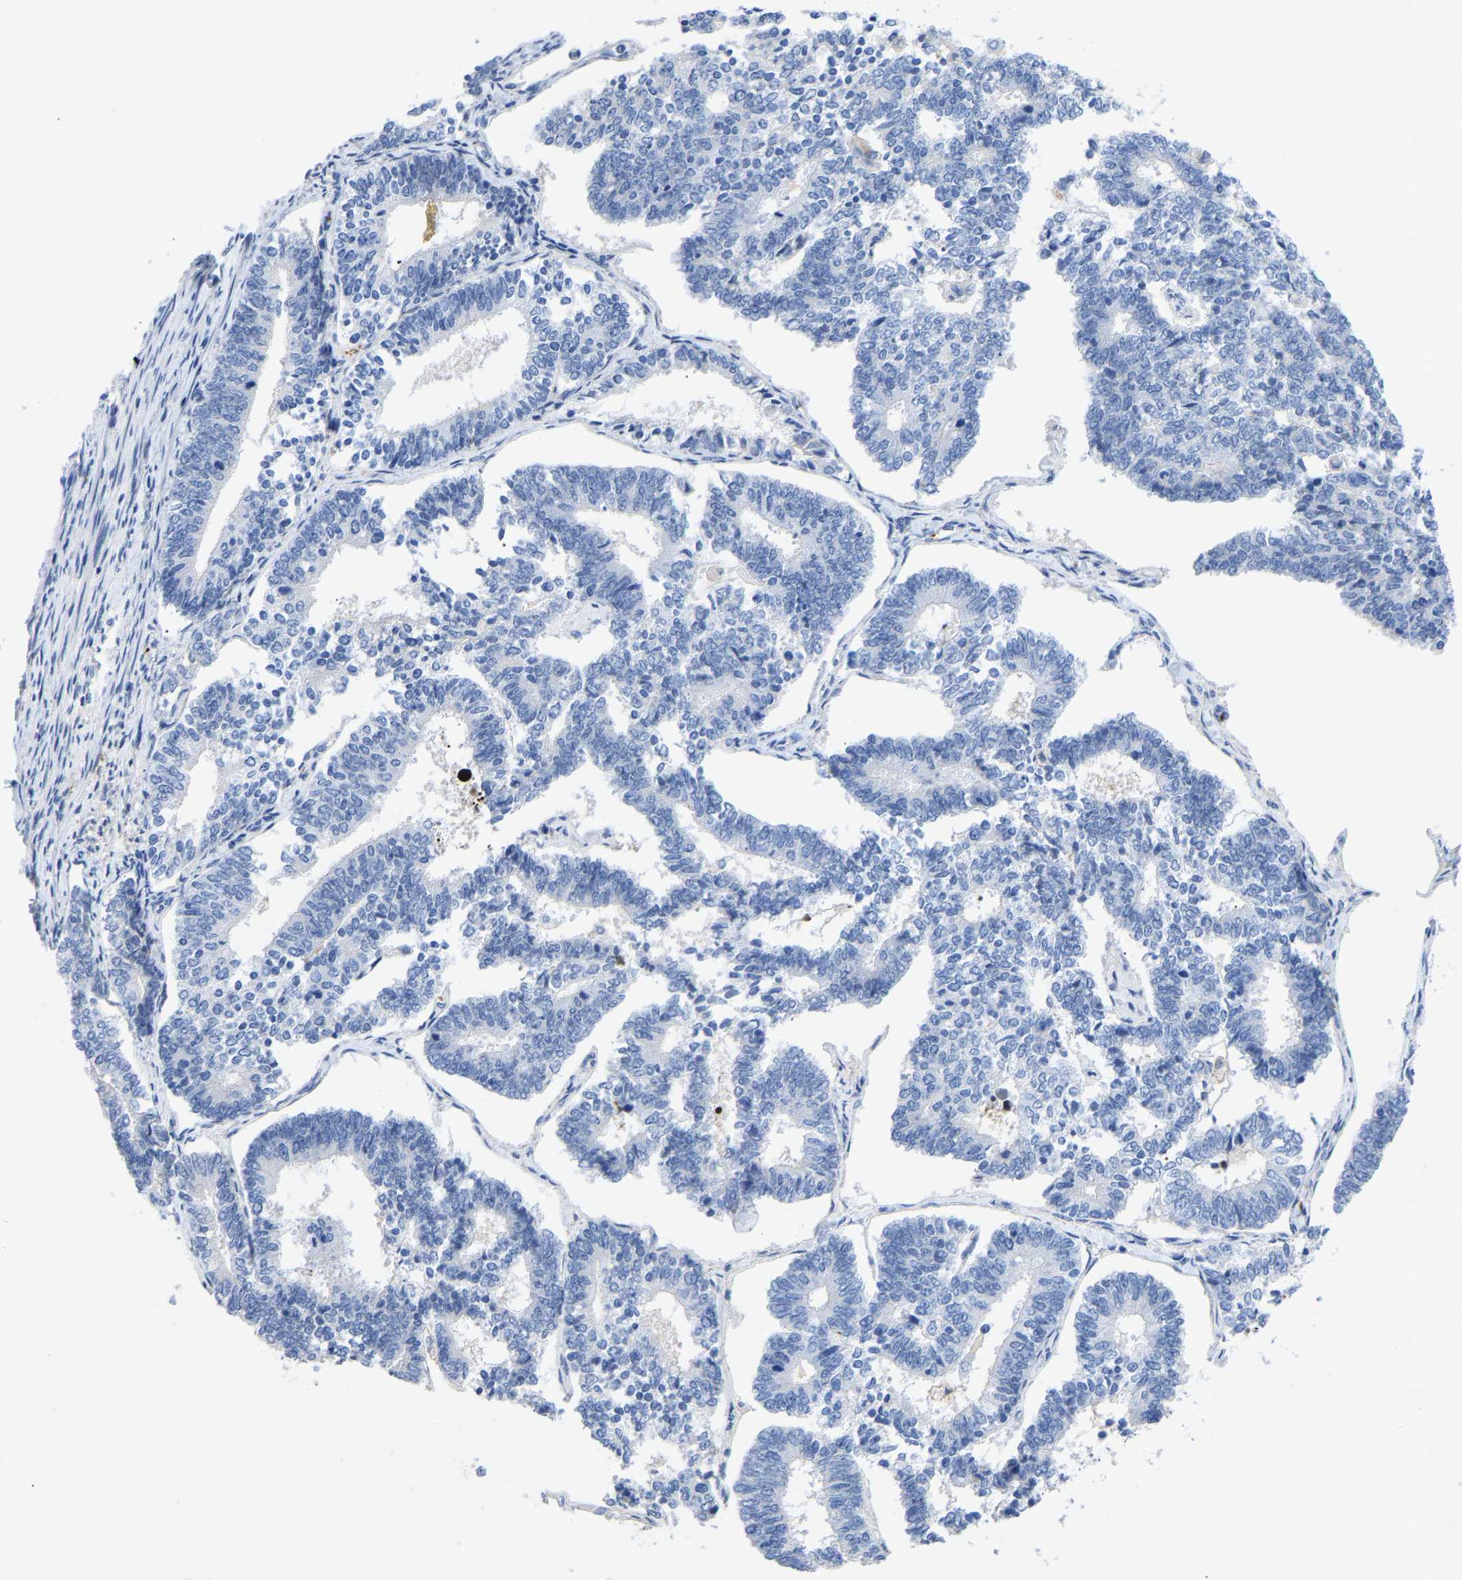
{"staining": {"intensity": "negative", "quantity": "none", "location": "none"}, "tissue": "endometrial cancer", "cell_type": "Tumor cells", "image_type": "cancer", "snomed": [{"axis": "morphology", "description": "Adenocarcinoma, NOS"}, {"axis": "topography", "description": "Endometrium"}], "caption": "IHC of human endometrial adenocarcinoma demonstrates no expression in tumor cells.", "gene": "FGF18", "patient": {"sex": "female", "age": 70}}